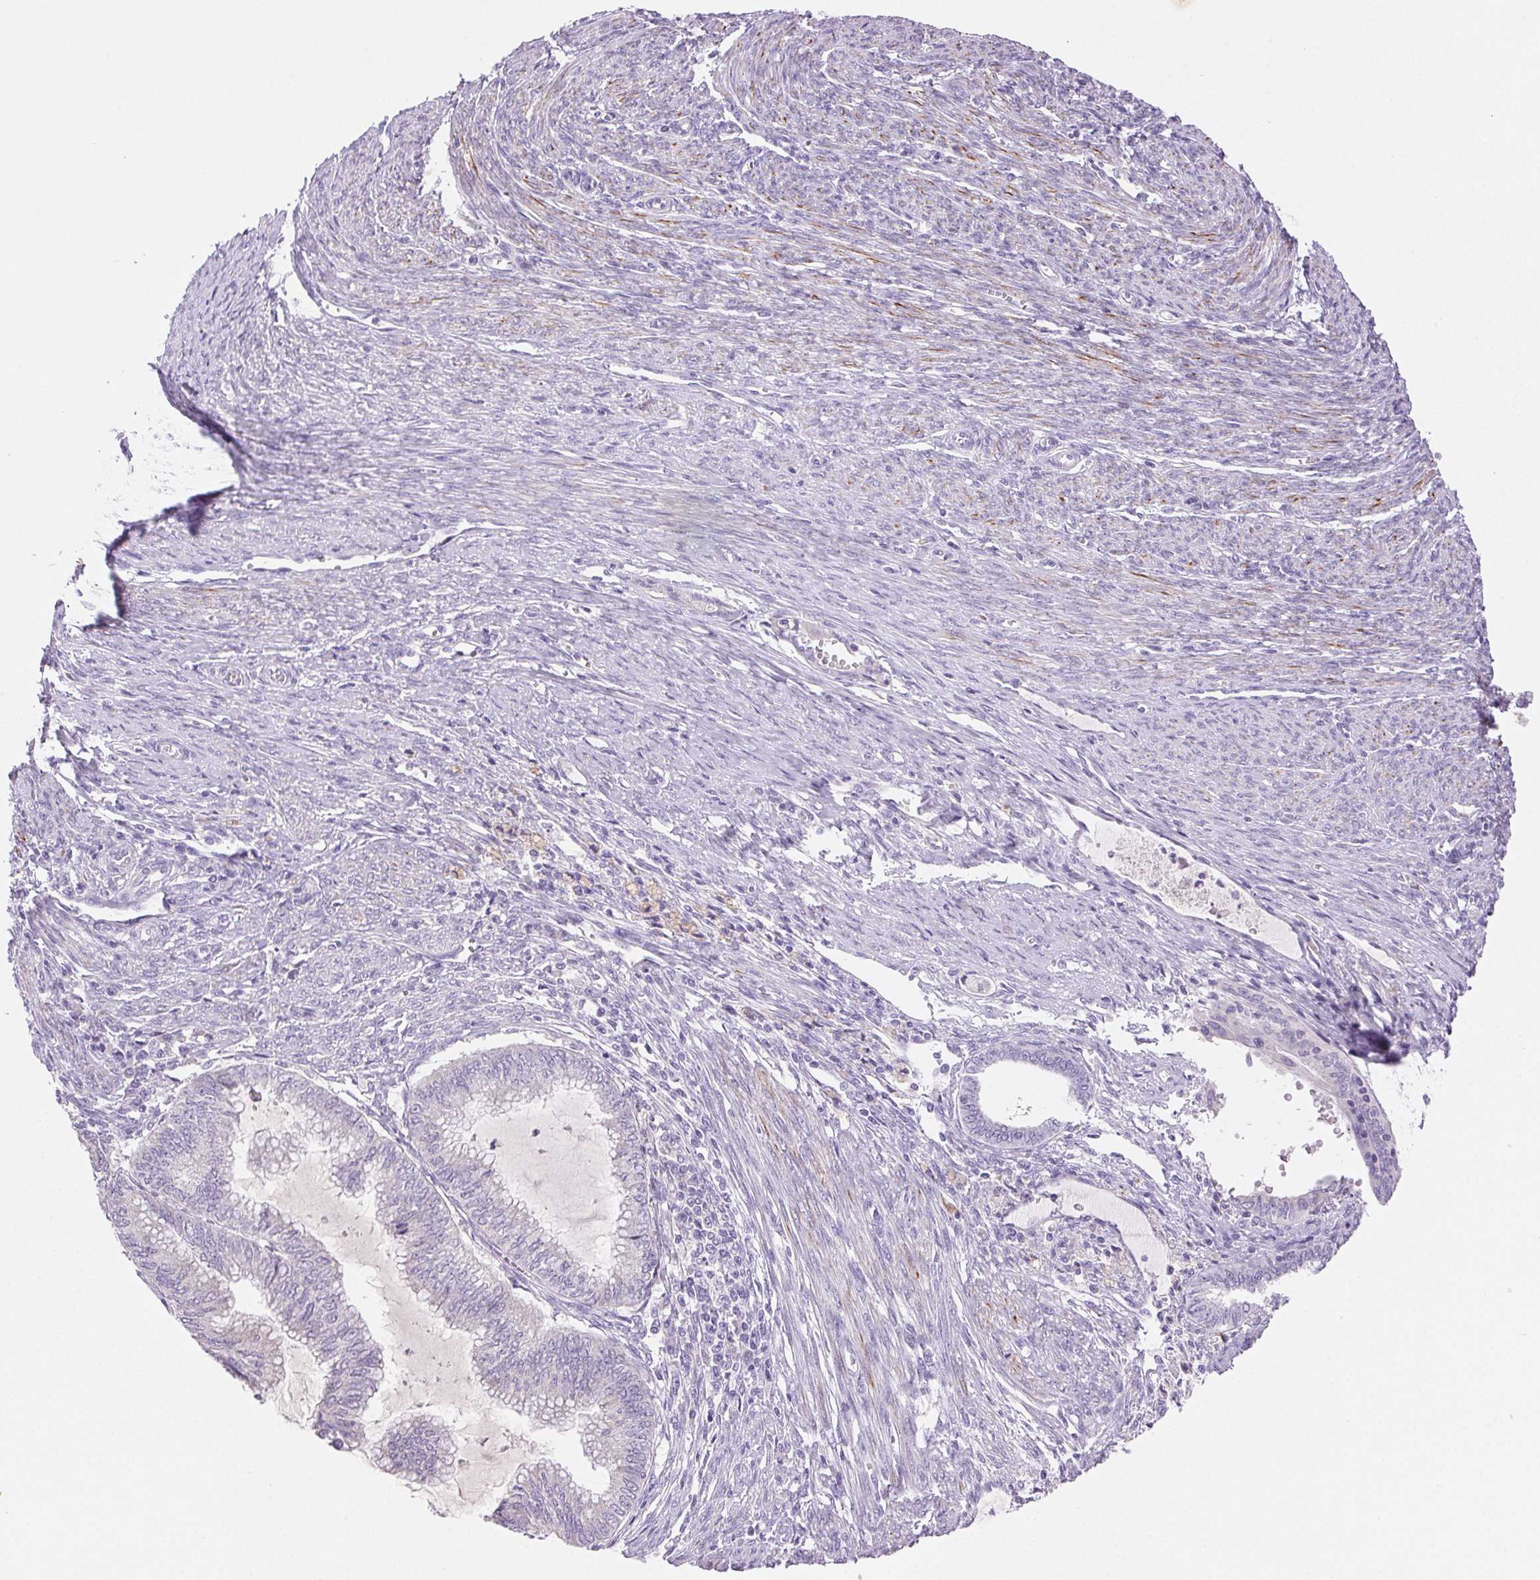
{"staining": {"intensity": "negative", "quantity": "none", "location": "none"}, "tissue": "endometrial cancer", "cell_type": "Tumor cells", "image_type": "cancer", "snomed": [{"axis": "morphology", "description": "Adenocarcinoma, NOS"}, {"axis": "topography", "description": "Endometrium"}], "caption": "IHC photomicrograph of human endometrial cancer (adenocarcinoma) stained for a protein (brown), which displays no positivity in tumor cells.", "gene": "ARHGAP11B", "patient": {"sex": "female", "age": 79}}